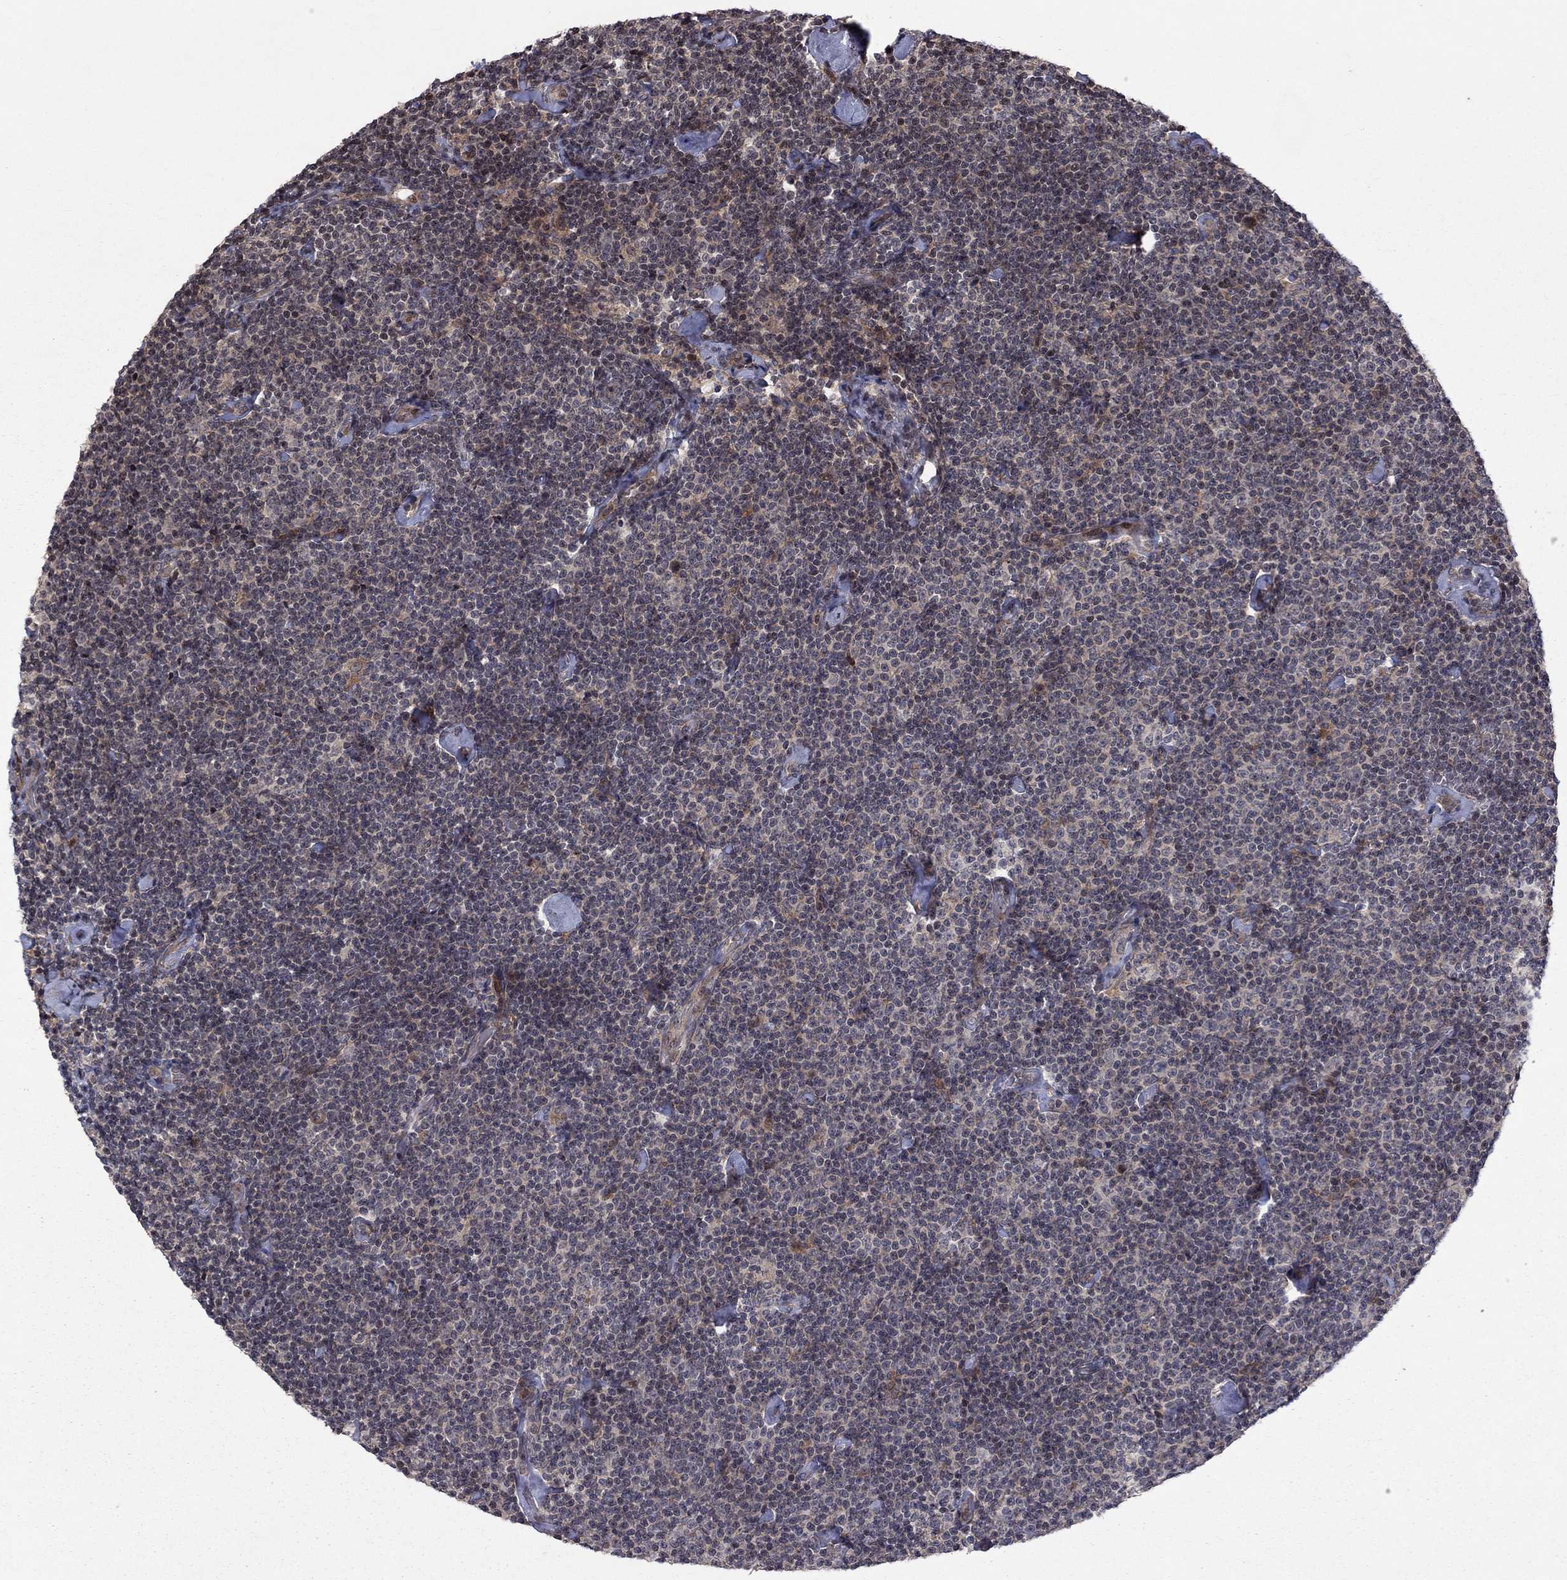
{"staining": {"intensity": "negative", "quantity": "none", "location": "none"}, "tissue": "lymphoma", "cell_type": "Tumor cells", "image_type": "cancer", "snomed": [{"axis": "morphology", "description": "Malignant lymphoma, non-Hodgkin's type, Low grade"}, {"axis": "topography", "description": "Lymph node"}], "caption": "Immunohistochemical staining of malignant lymphoma, non-Hodgkin's type (low-grade) displays no significant expression in tumor cells.", "gene": "SORBS1", "patient": {"sex": "male", "age": 81}}